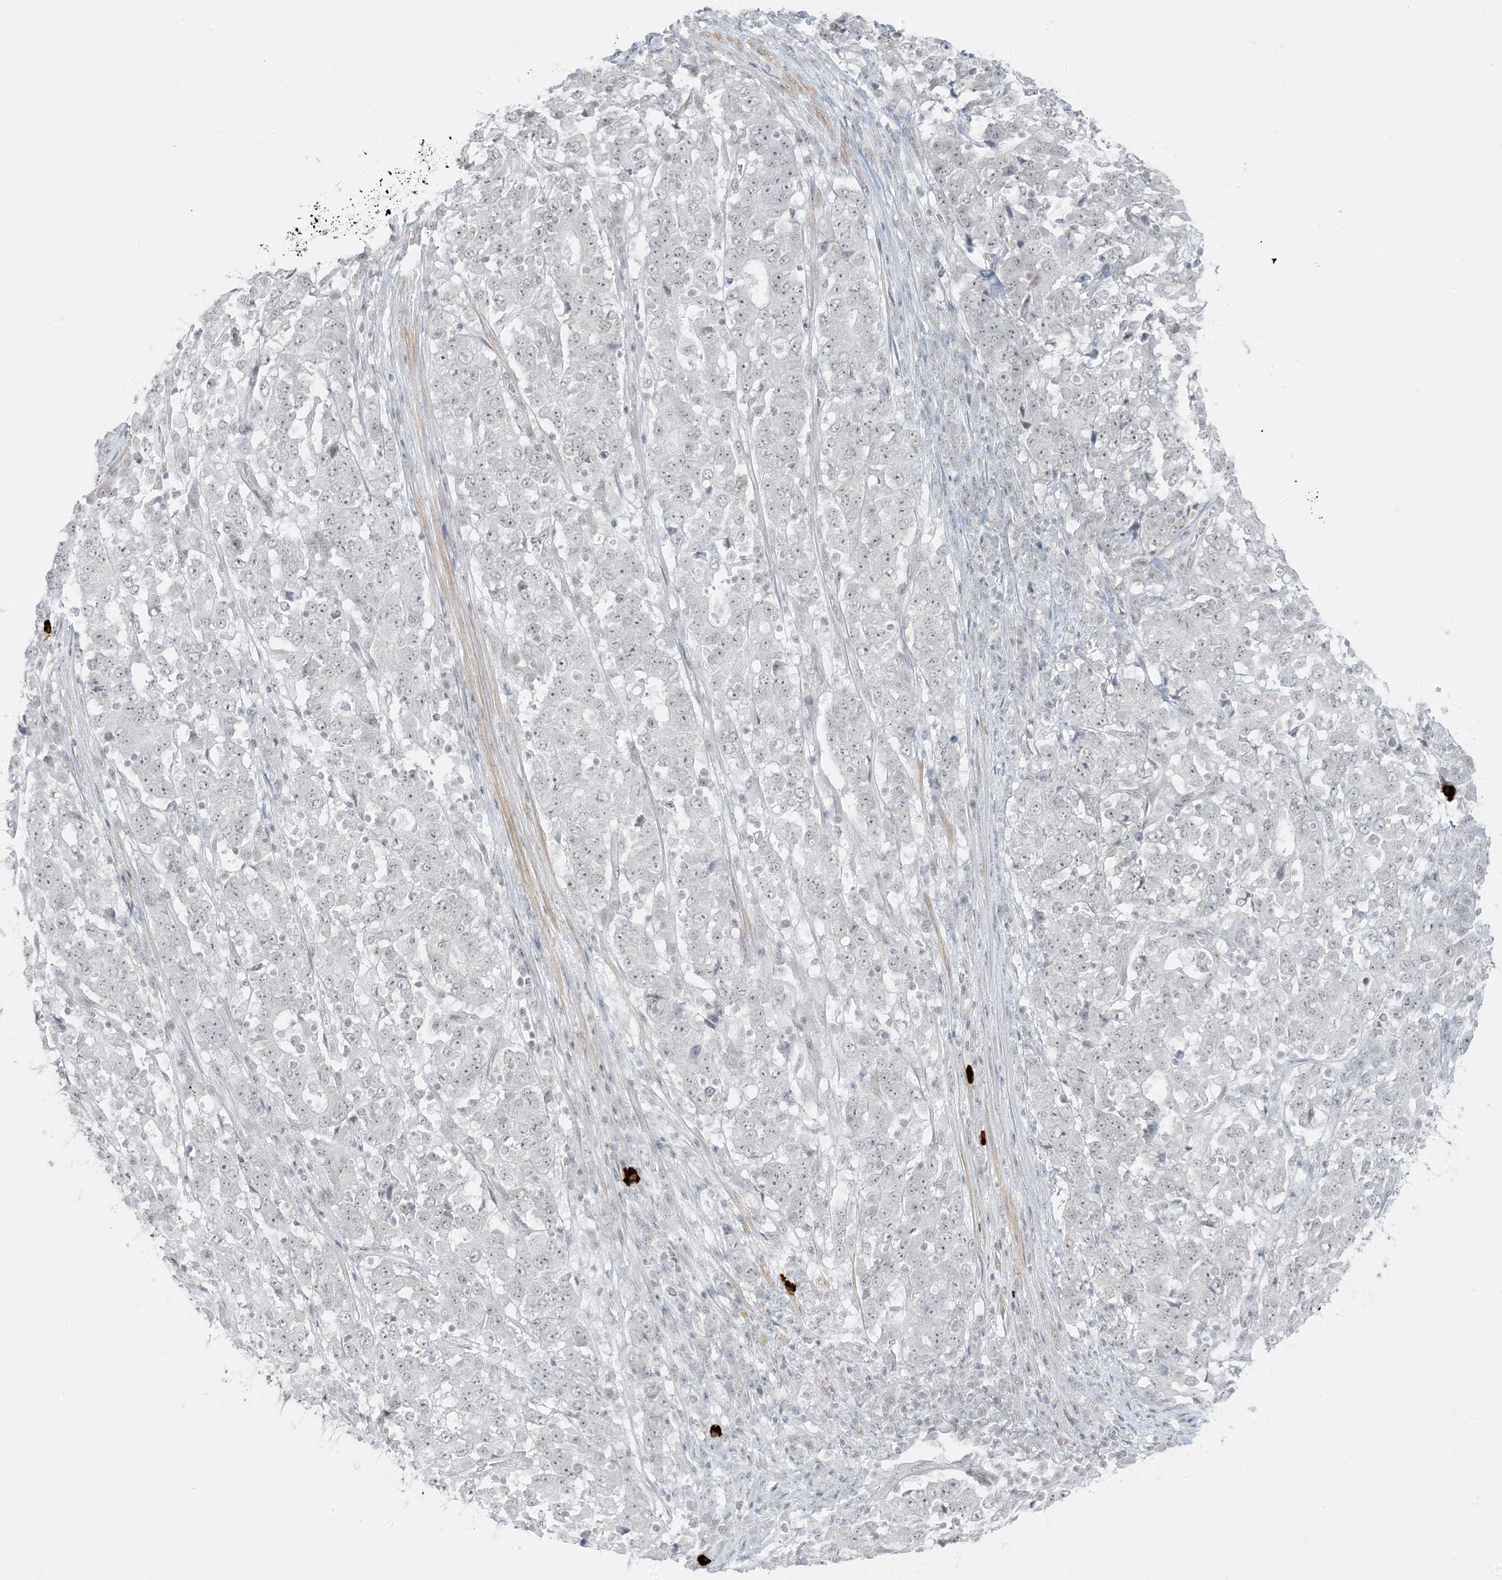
{"staining": {"intensity": "weak", "quantity": "<25%", "location": "nuclear"}, "tissue": "stomach cancer", "cell_type": "Tumor cells", "image_type": "cancer", "snomed": [{"axis": "morphology", "description": "Adenocarcinoma, NOS"}, {"axis": "topography", "description": "Stomach"}], "caption": "A micrograph of adenocarcinoma (stomach) stained for a protein exhibits no brown staining in tumor cells.", "gene": "ZNF787", "patient": {"sex": "male", "age": 59}}